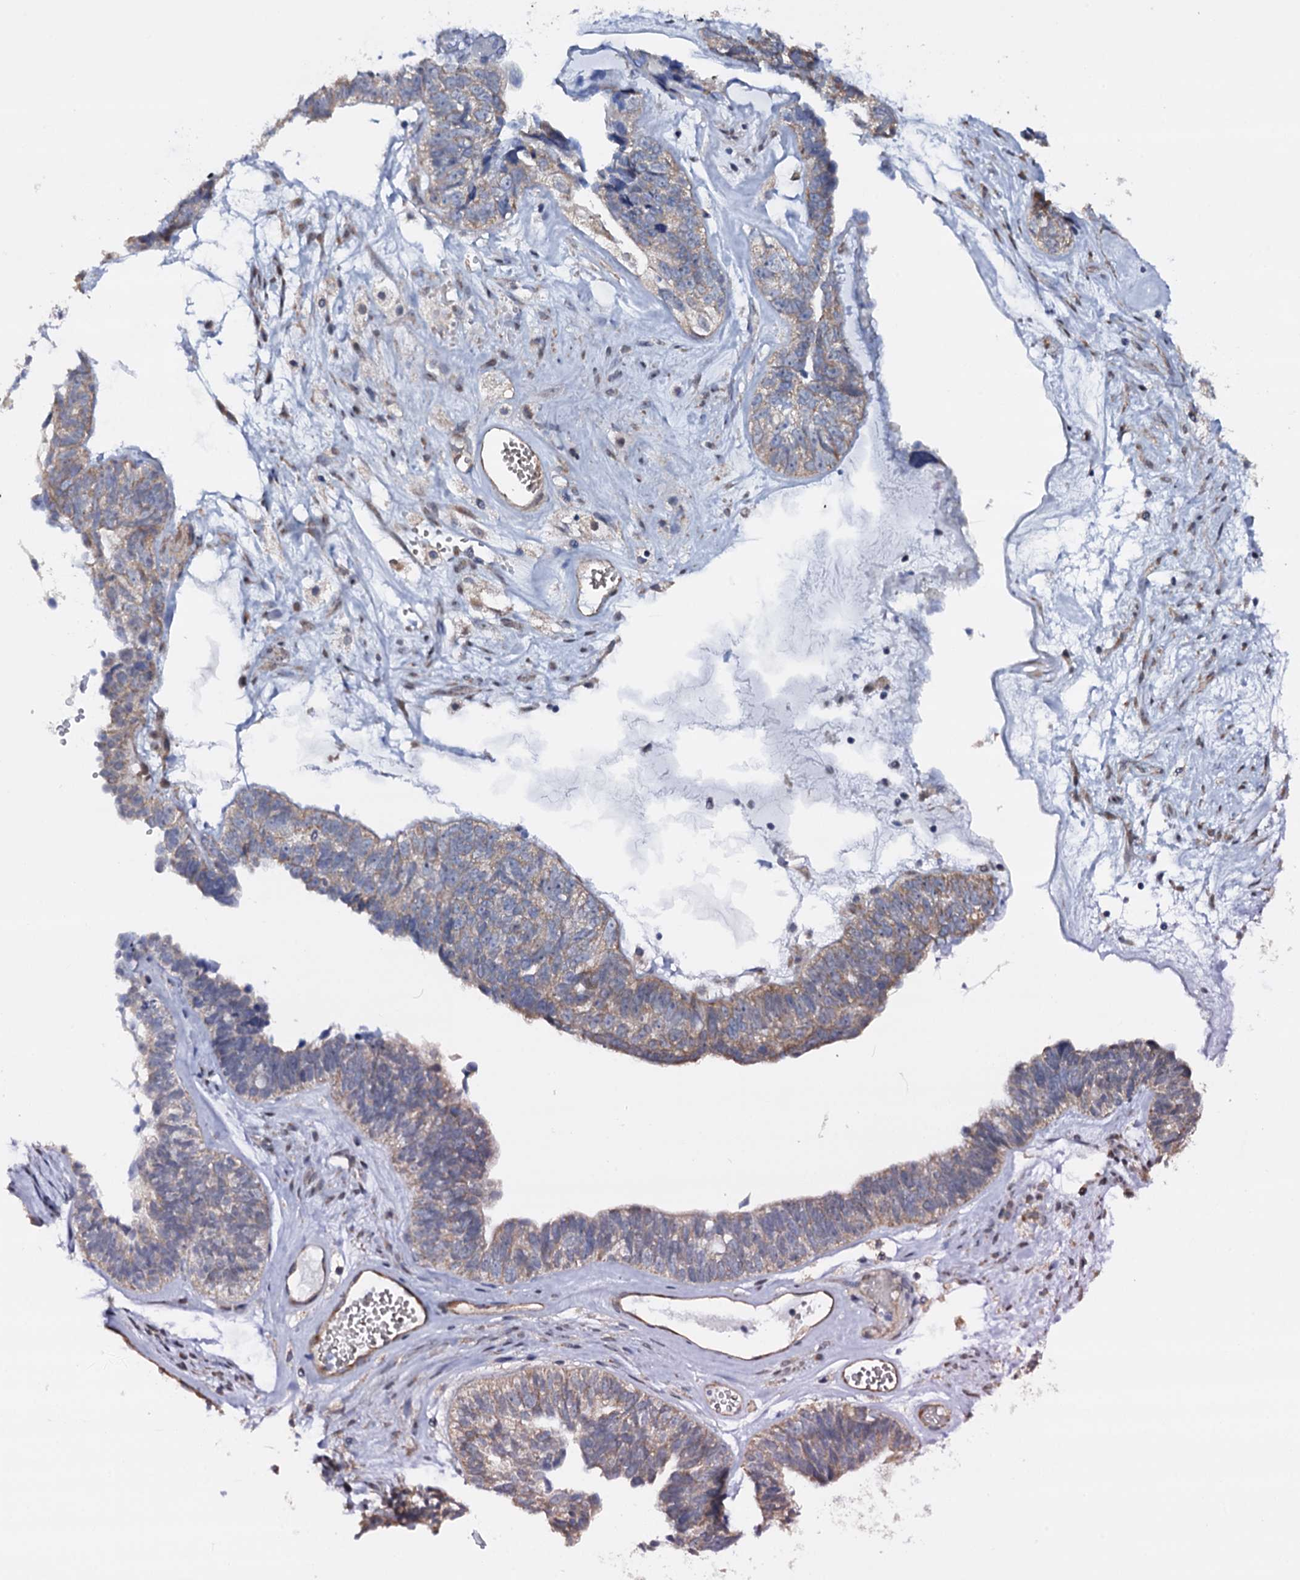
{"staining": {"intensity": "weak", "quantity": "25%-75%", "location": "cytoplasmic/membranous"}, "tissue": "ovarian cancer", "cell_type": "Tumor cells", "image_type": "cancer", "snomed": [{"axis": "morphology", "description": "Cystadenocarcinoma, serous, NOS"}, {"axis": "topography", "description": "Ovary"}], "caption": "This micrograph displays ovarian serous cystadenocarcinoma stained with IHC to label a protein in brown. The cytoplasmic/membranous of tumor cells show weak positivity for the protein. Nuclei are counter-stained blue.", "gene": "GAREM1", "patient": {"sex": "female", "age": 79}}